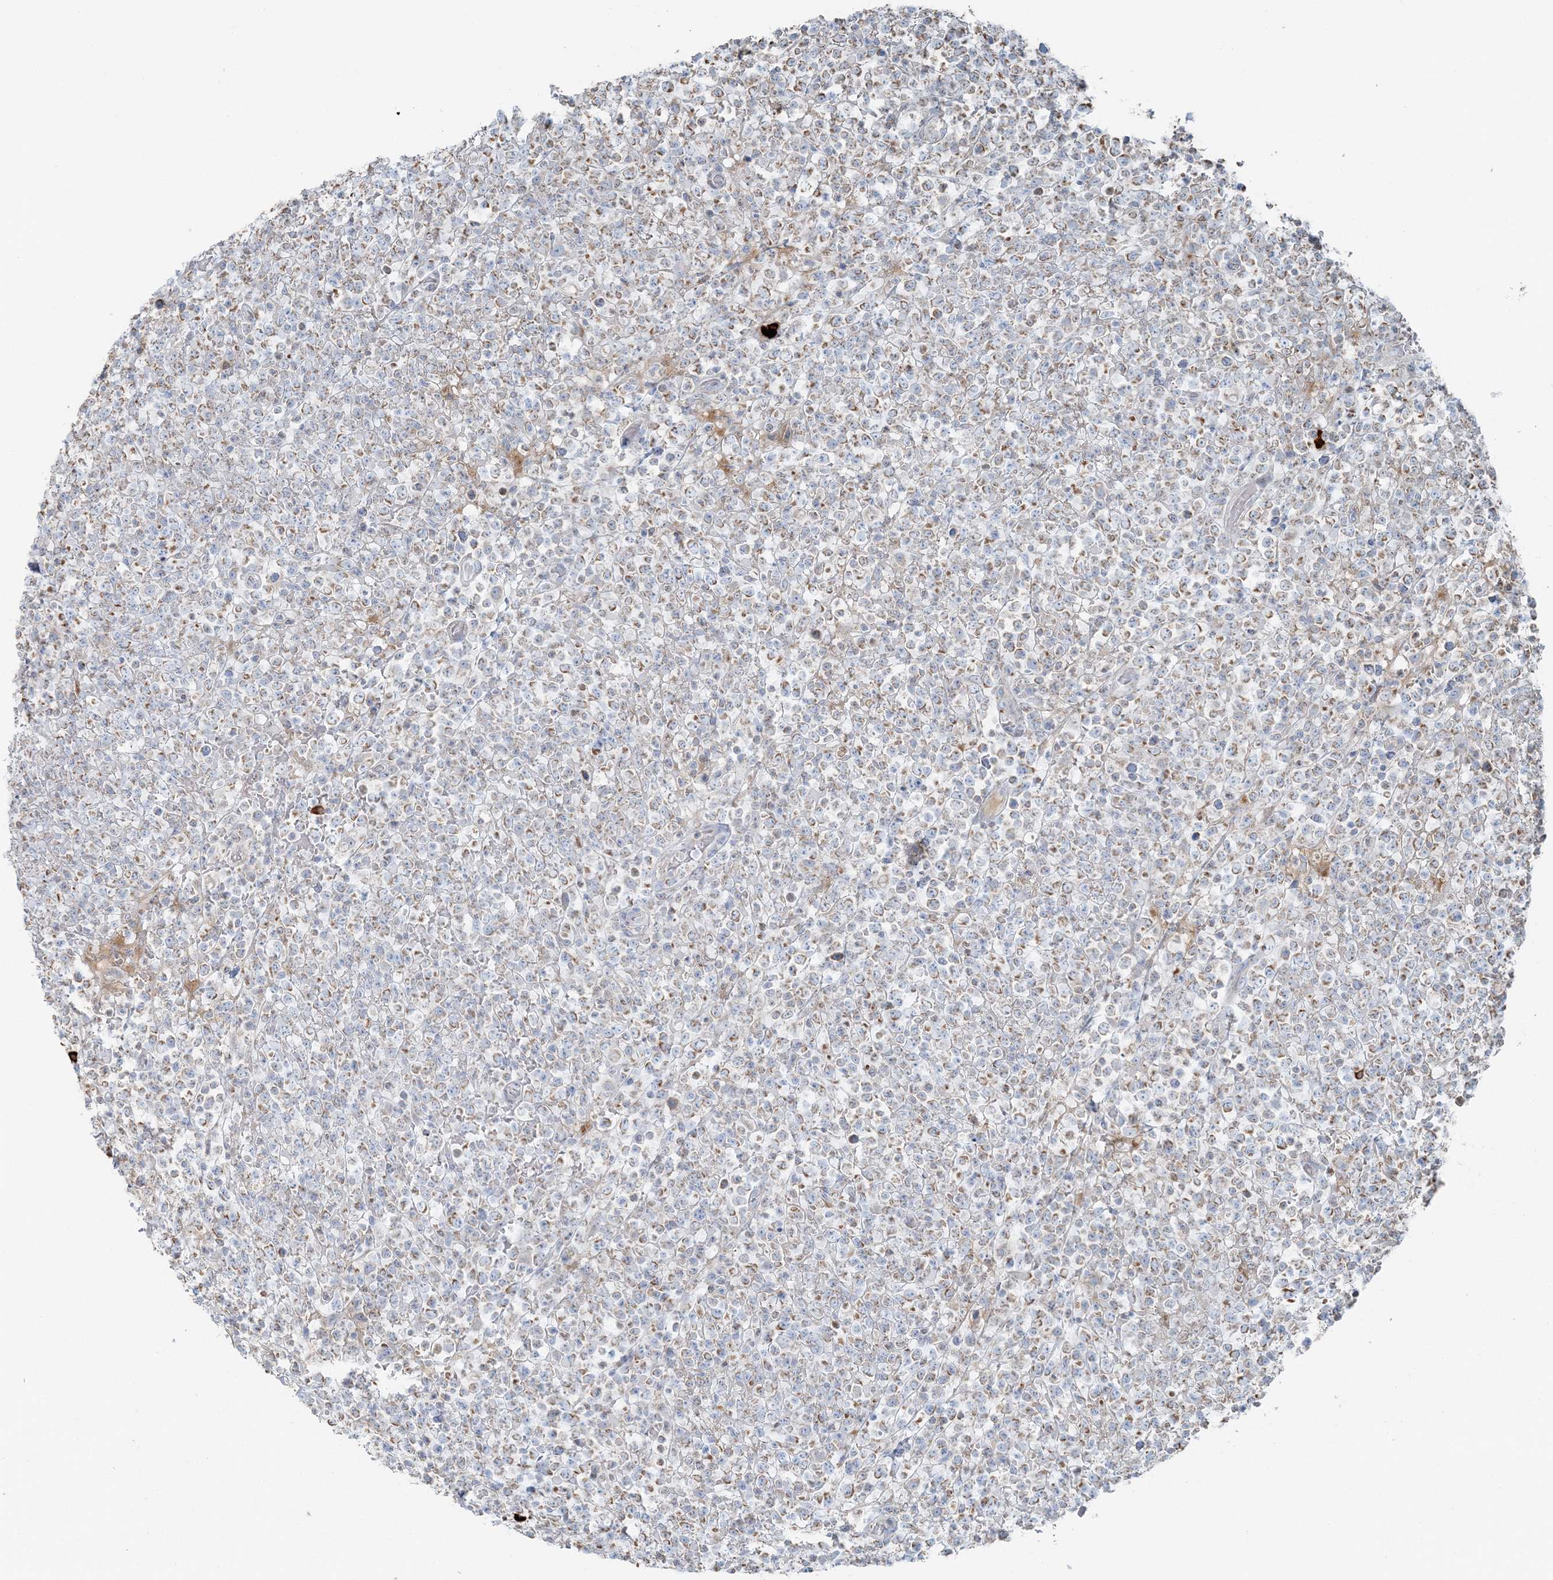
{"staining": {"intensity": "weak", "quantity": "<25%", "location": "cytoplasmic/membranous"}, "tissue": "lymphoma", "cell_type": "Tumor cells", "image_type": "cancer", "snomed": [{"axis": "morphology", "description": "Malignant lymphoma, non-Hodgkin's type, High grade"}, {"axis": "topography", "description": "Colon"}], "caption": "This micrograph is of malignant lymphoma, non-Hodgkin's type (high-grade) stained with IHC to label a protein in brown with the nuclei are counter-stained blue. There is no positivity in tumor cells.", "gene": "SLC22A16", "patient": {"sex": "female", "age": 53}}